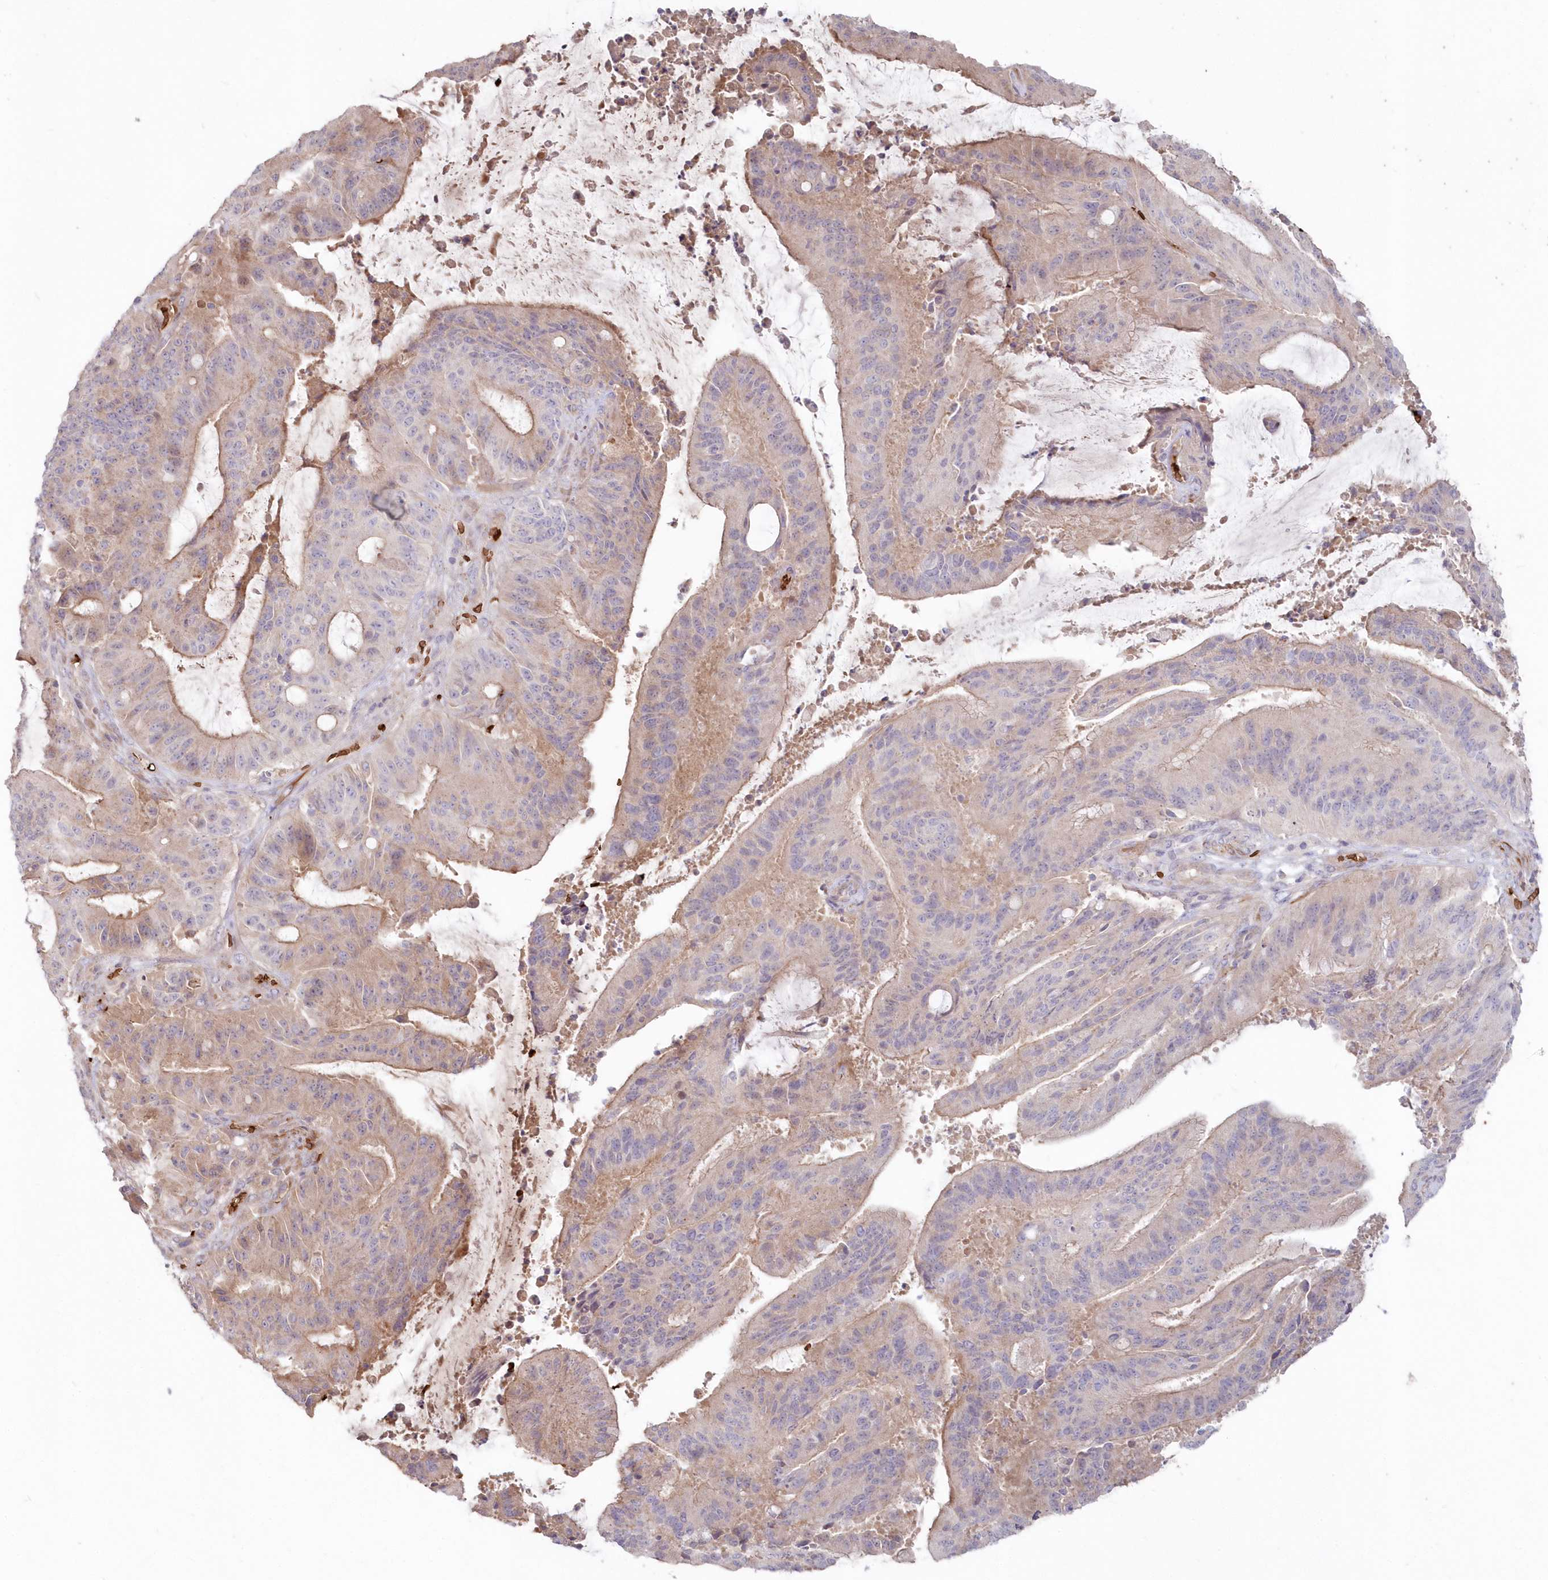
{"staining": {"intensity": "moderate", "quantity": "<25%", "location": "cytoplasmic/membranous"}, "tissue": "liver cancer", "cell_type": "Tumor cells", "image_type": "cancer", "snomed": [{"axis": "morphology", "description": "Normal tissue, NOS"}, {"axis": "morphology", "description": "Cholangiocarcinoma"}, {"axis": "topography", "description": "Liver"}, {"axis": "topography", "description": "Peripheral nerve tissue"}], "caption": "About <25% of tumor cells in human liver cholangiocarcinoma demonstrate moderate cytoplasmic/membranous protein expression as visualized by brown immunohistochemical staining.", "gene": "SERINC1", "patient": {"sex": "female", "age": 73}}